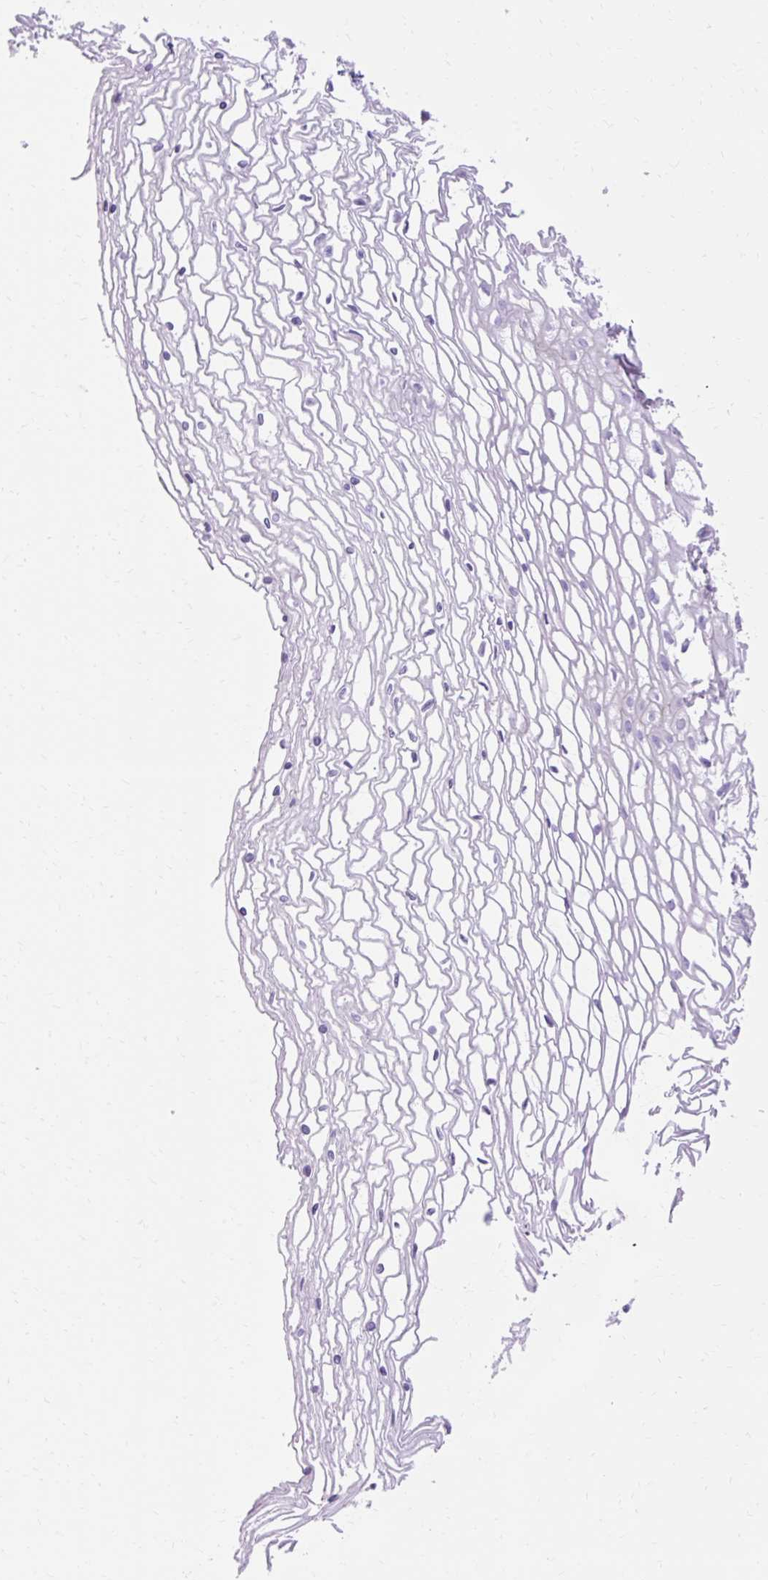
{"staining": {"intensity": "negative", "quantity": "none", "location": "none"}, "tissue": "cervix", "cell_type": "Glandular cells", "image_type": "normal", "snomed": [{"axis": "morphology", "description": "Normal tissue, NOS"}, {"axis": "topography", "description": "Cervix"}], "caption": "High magnification brightfield microscopy of unremarkable cervix stained with DAB (3,3'-diaminobenzidine) (brown) and counterstained with hematoxylin (blue): glandular cells show no significant expression. Brightfield microscopy of IHC stained with DAB (3,3'-diaminobenzidine) (brown) and hematoxylin (blue), captured at high magnification.", "gene": "CORO7", "patient": {"sex": "female", "age": 36}}